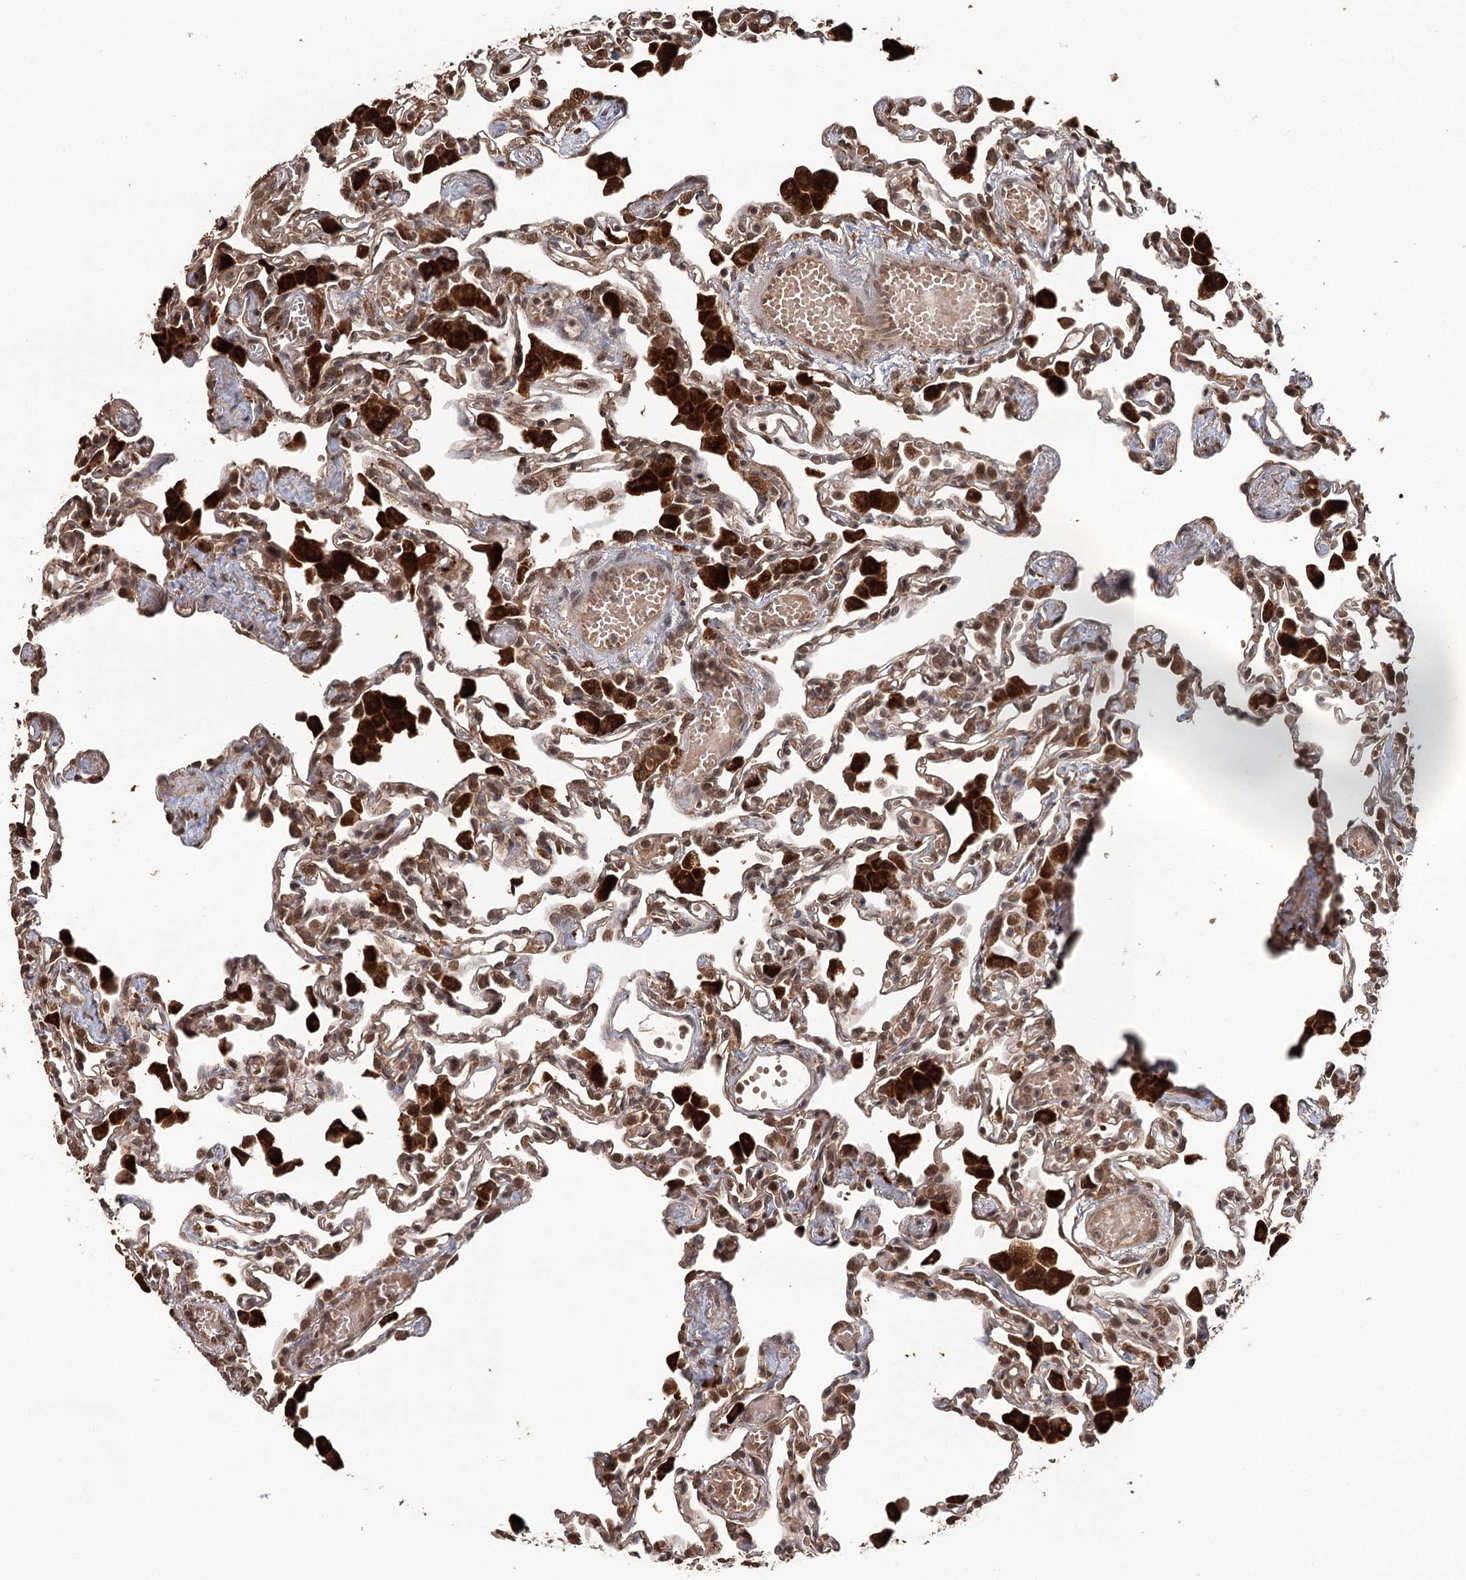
{"staining": {"intensity": "moderate", "quantity": "25%-75%", "location": "cytoplasmic/membranous,nuclear"}, "tissue": "lung", "cell_type": "Alveolar cells", "image_type": "normal", "snomed": [{"axis": "morphology", "description": "Normal tissue, NOS"}, {"axis": "topography", "description": "Bronchus"}, {"axis": "topography", "description": "Lung"}], "caption": "Unremarkable lung exhibits moderate cytoplasmic/membranous,nuclear positivity in about 25%-75% of alveolar cells.", "gene": "N6AMT1", "patient": {"sex": "female", "age": 49}}